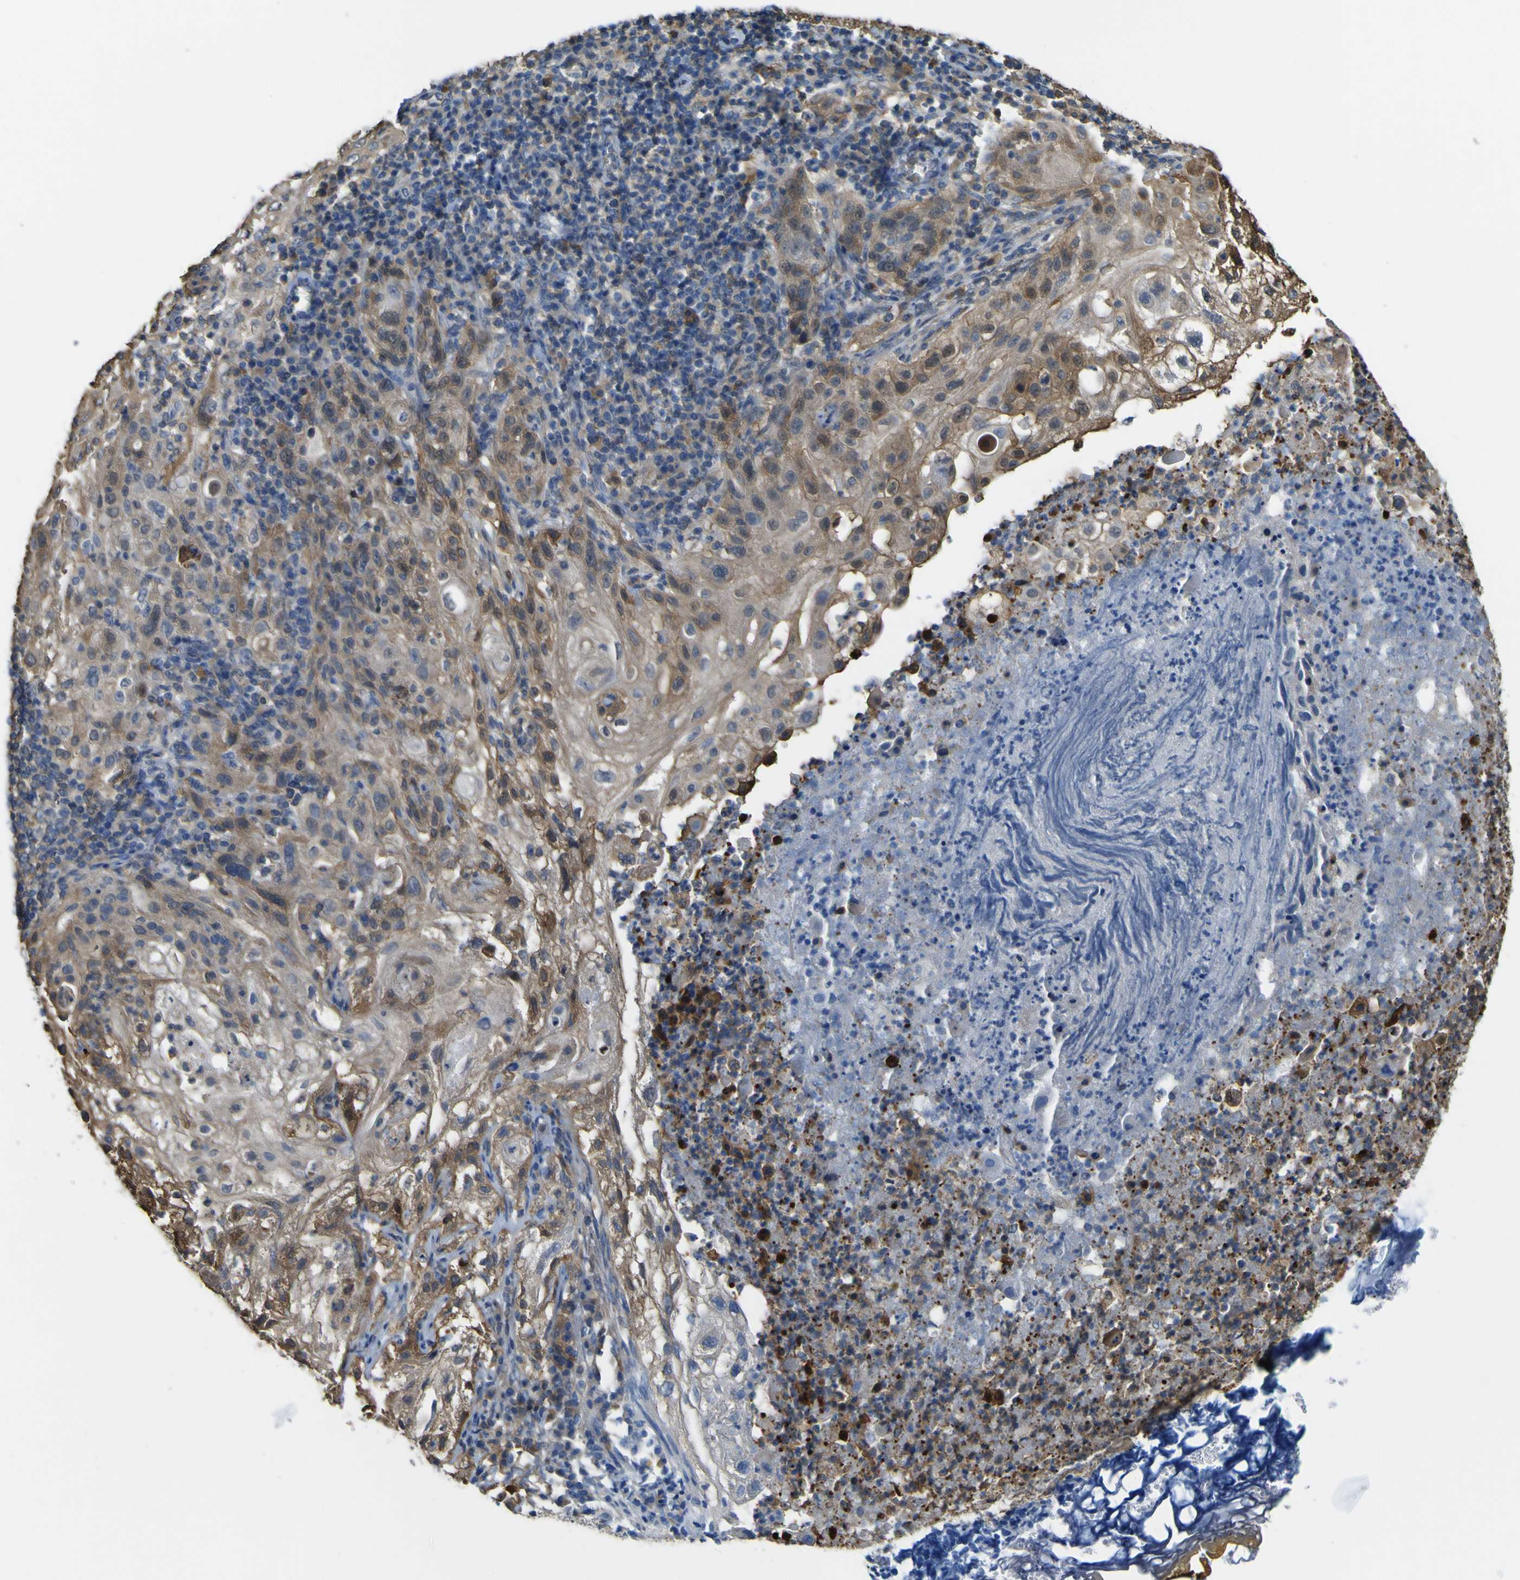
{"staining": {"intensity": "moderate", "quantity": ">75%", "location": "cytoplasmic/membranous"}, "tissue": "lung cancer", "cell_type": "Tumor cells", "image_type": "cancer", "snomed": [{"axis": "morphology", "description": "Inflammation, NOS"}, {"axis": "morphology", "description": "Squamous cell carcinoma, NOS"}, {"axis": "topography", "description": "Lymph node"}, {"axis": "topography", "description": "Soft tissue"}, {"axis": "topography", "description": "Lung"}], "caption": "A brown stain labels moderate cytoplasmic/membranous expression of a protein in human lung squamous cell carcinoma tumor cells. Ihc stains the protein in brown and the nuclei are stained blue.", "gene": "ABHD3", "patient": {"sex": "male", "age": 66}}